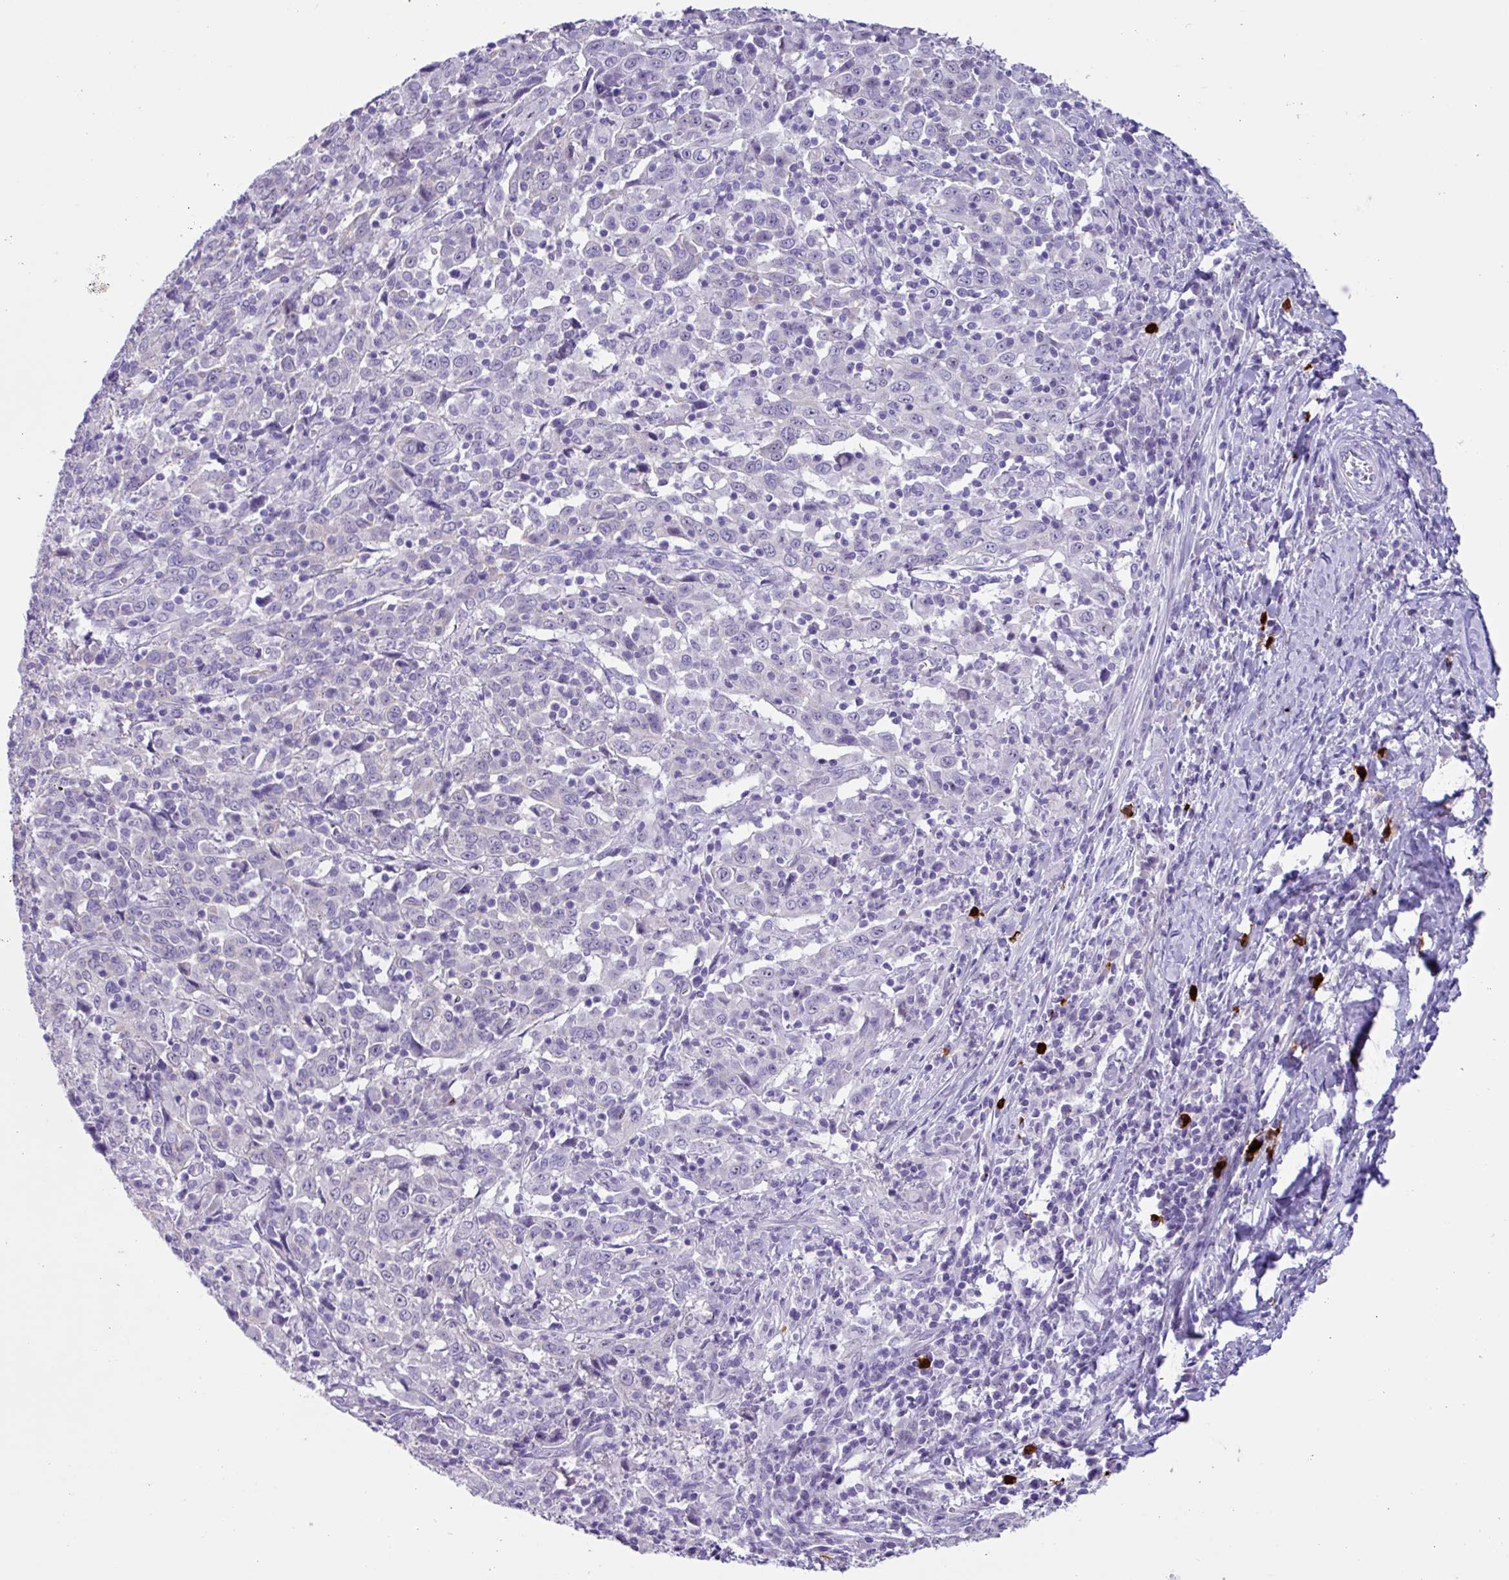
{"staining": {"intensity": "negative", "quantity": "none", "location": "none"}, "tissue": "cervical cancer", "cell_type": "Tumor cells", "image_type": "cancer", "snomed": [{"axis": "morphology", "description": "Squamous cell carcinoma, NOS"}, {"axis": "topography", "description": "Cervix"}], "caption": "The photomicrograph exhibits no significant staining in tumor cells of cervical cancer.", "gene": "MRM2", "patient": {"sex": "female", "age": 46}}